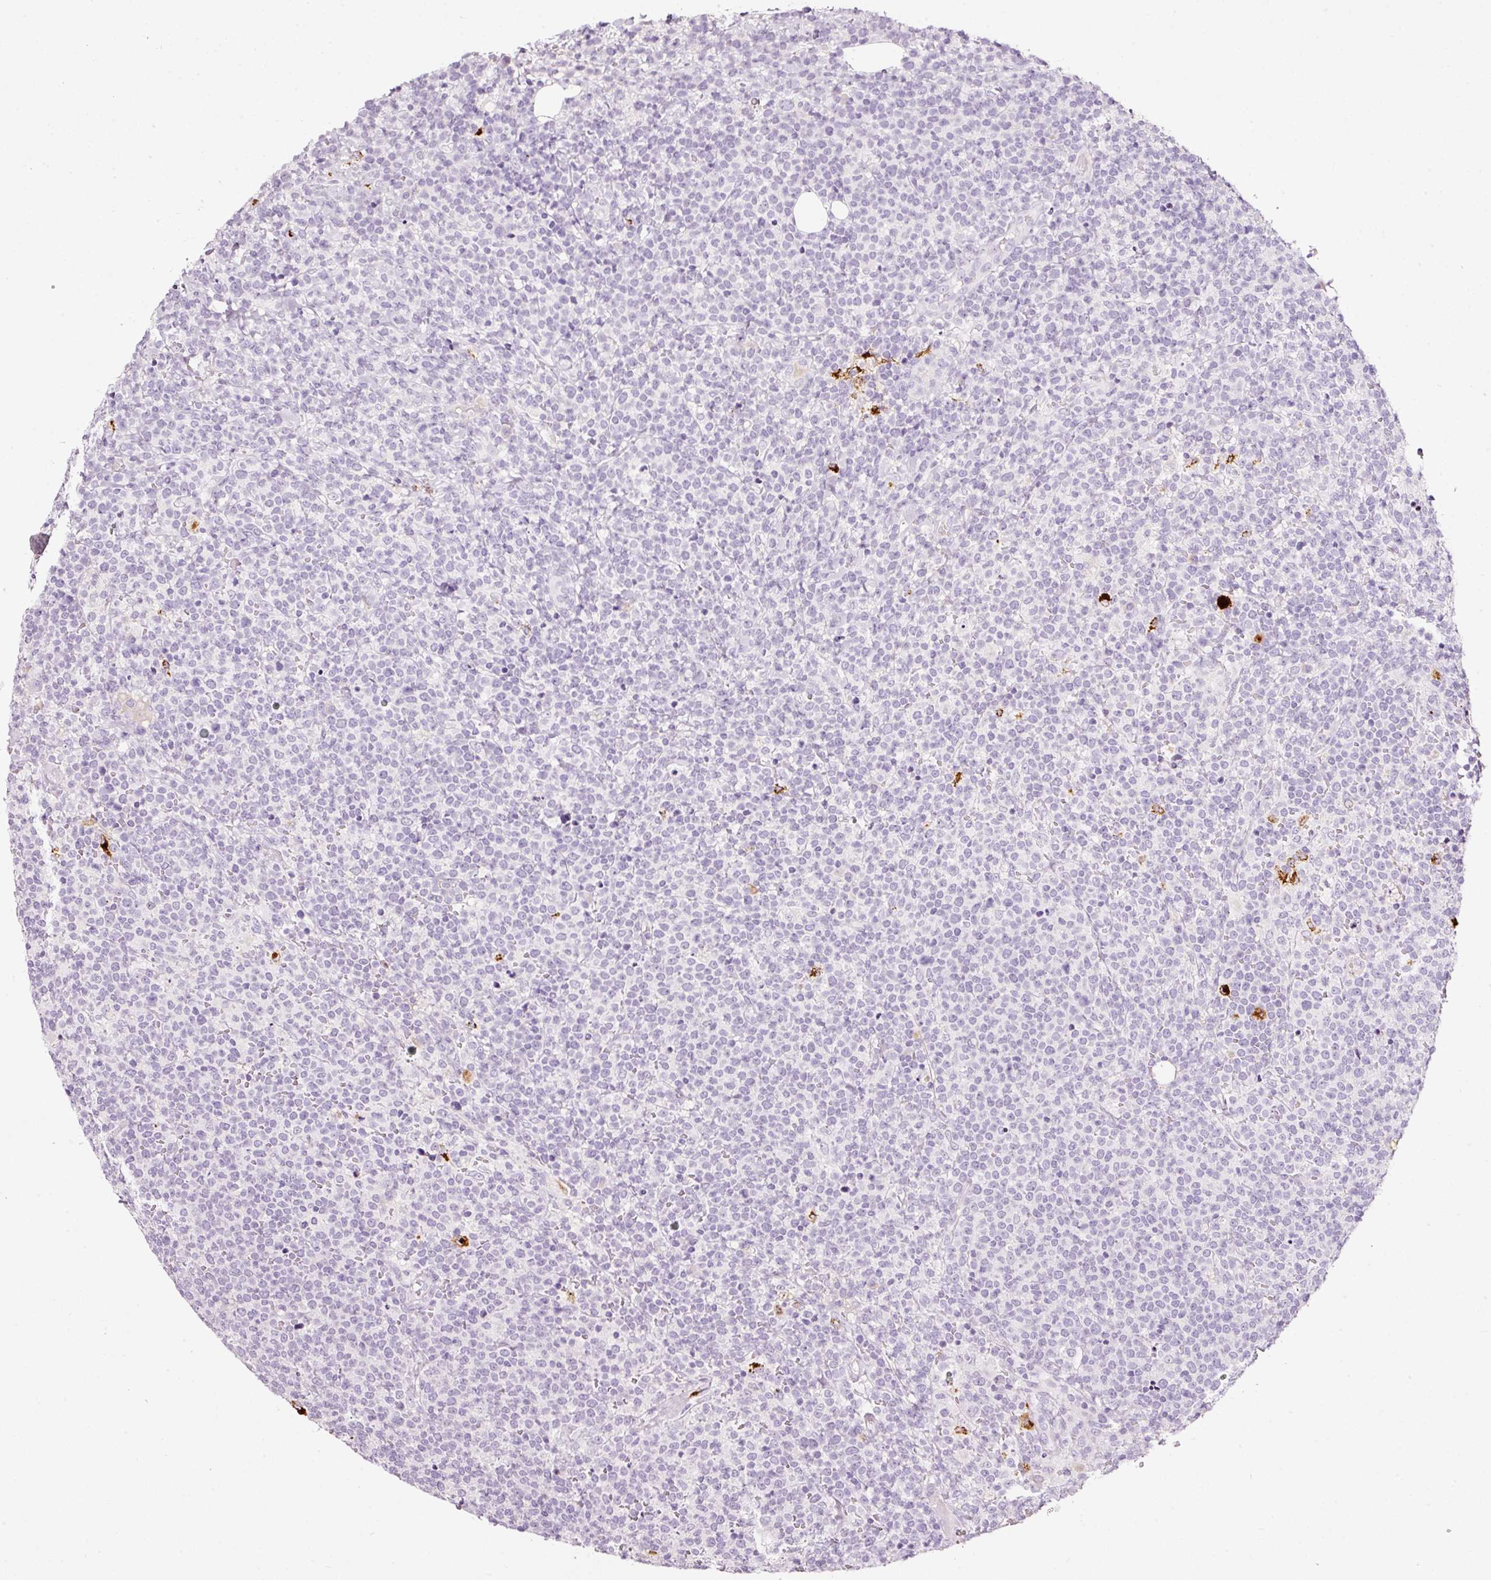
{"staining": {"intensity": "negative", "quantity": "none", "location": "none"}, "tissue": "lymphoma", "cell_type": "Tumor cells", "image_type": "cancer", "snomed": [{"axis": "morphology", "description": "Malignant lymphoma, non-Hodgkin's type, High grade"}, {"axis": "topography", "description": "Lymph node"}], "caption": "Immunohistochemical staining of malignant lymphoma, non-Hodgkin's type (high-grade) exhibits no significant staining in tumor cells.", "gene": "LAMP3", "patient": {"sex": "male", "age": 61}}